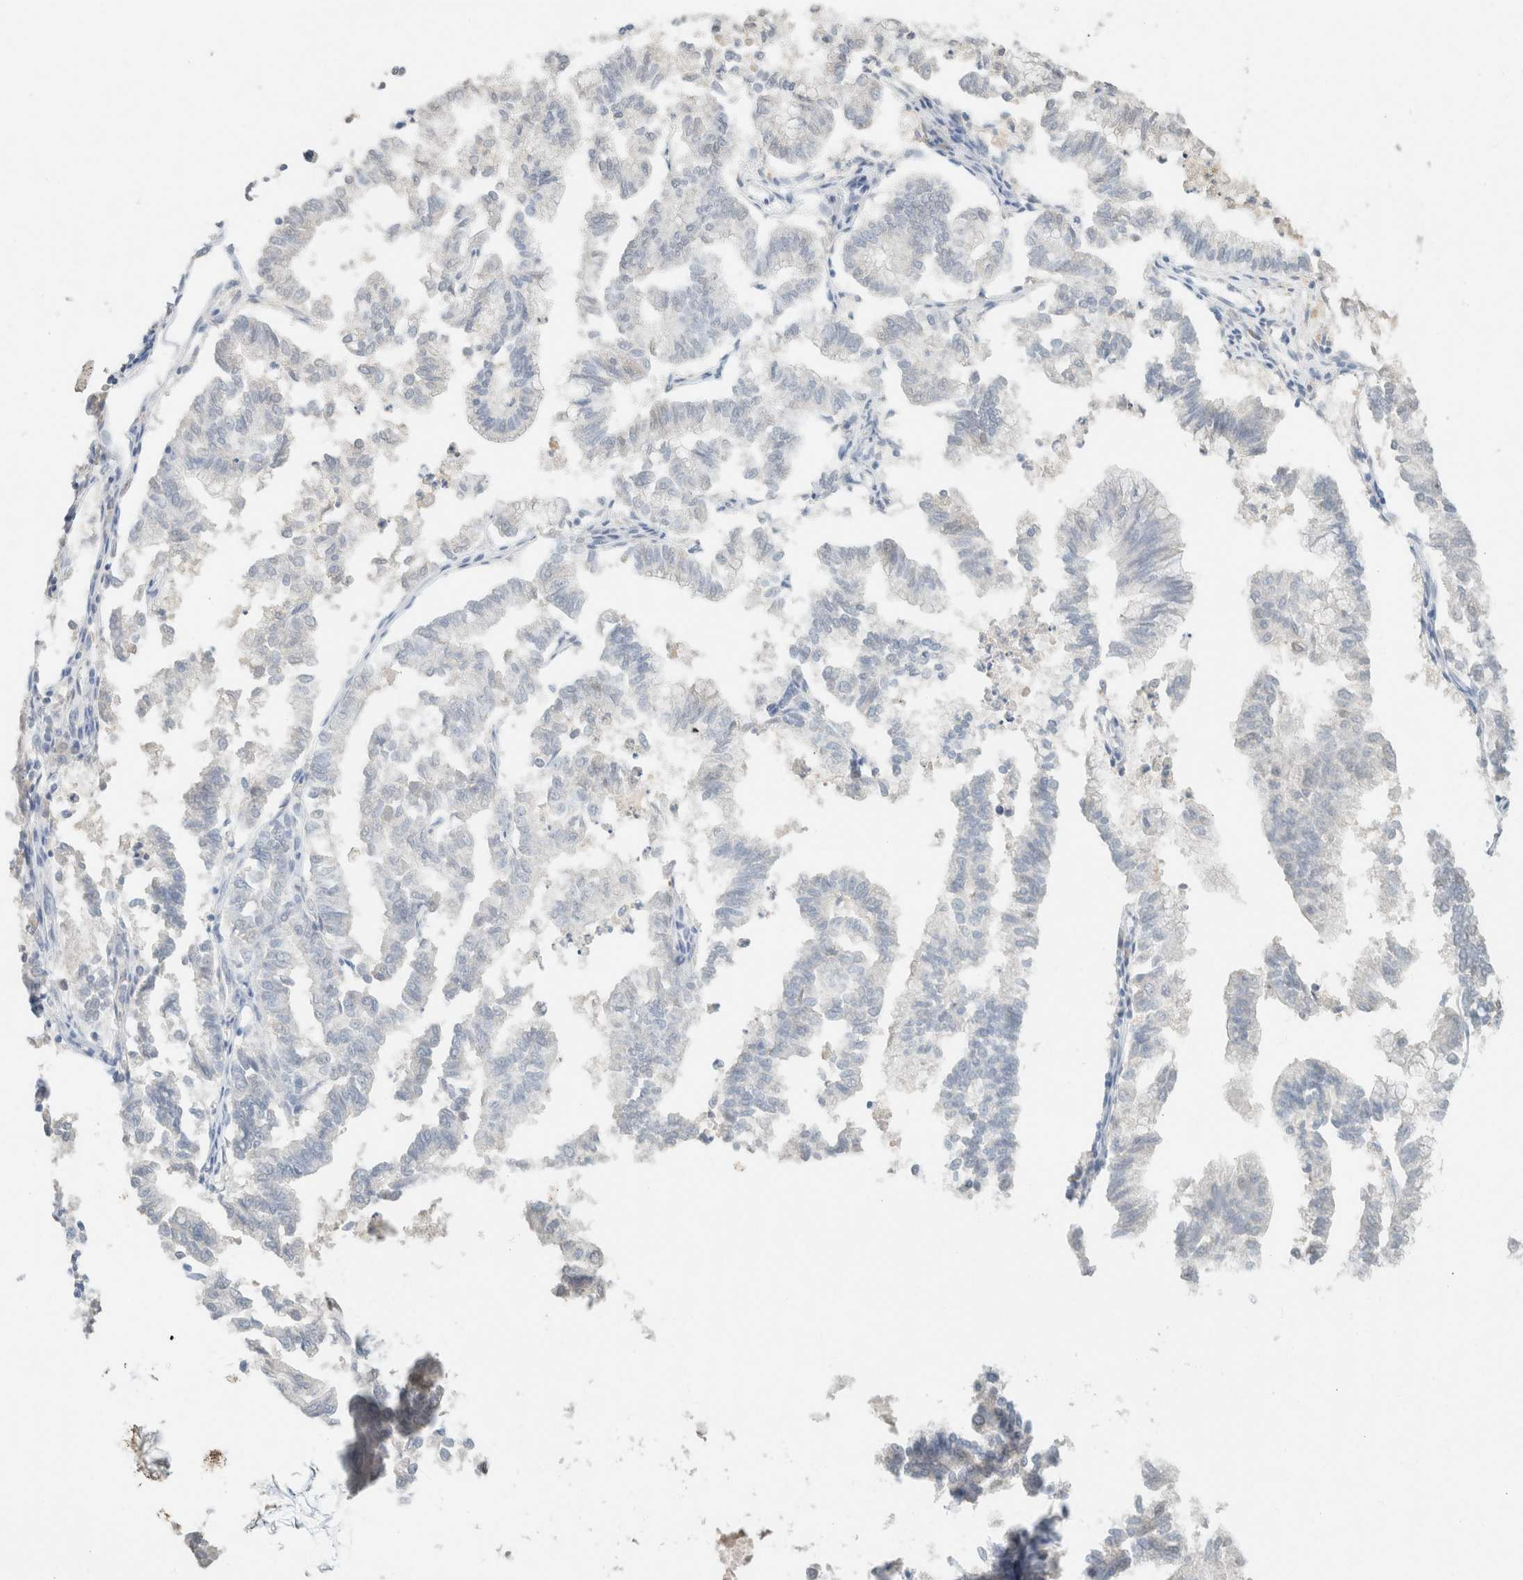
{"staining": {"intensity": "negative", "quantity": "none", "location": "none"}, "tissue": "endometrial cancer", "cell_type": "Tumor cells", "image_type": "cancer", "snomed": [{"axis": "morphology", "description": "Necrosis, NOS"}, {"axis": "morphology", "description": "Adenocarcinoma, NOS"}, {"axis": "topography", "description": "Endometrium"}], "caption": "Immunohistochemistry (IHC) histopathology image of neoplastic tissue: adenocarcinoma (endometrial) stained with DAB shows no significant protein expression in tumor cells.", "gene": "CPA1", "patient": {"sex": "female", "age": 79}}